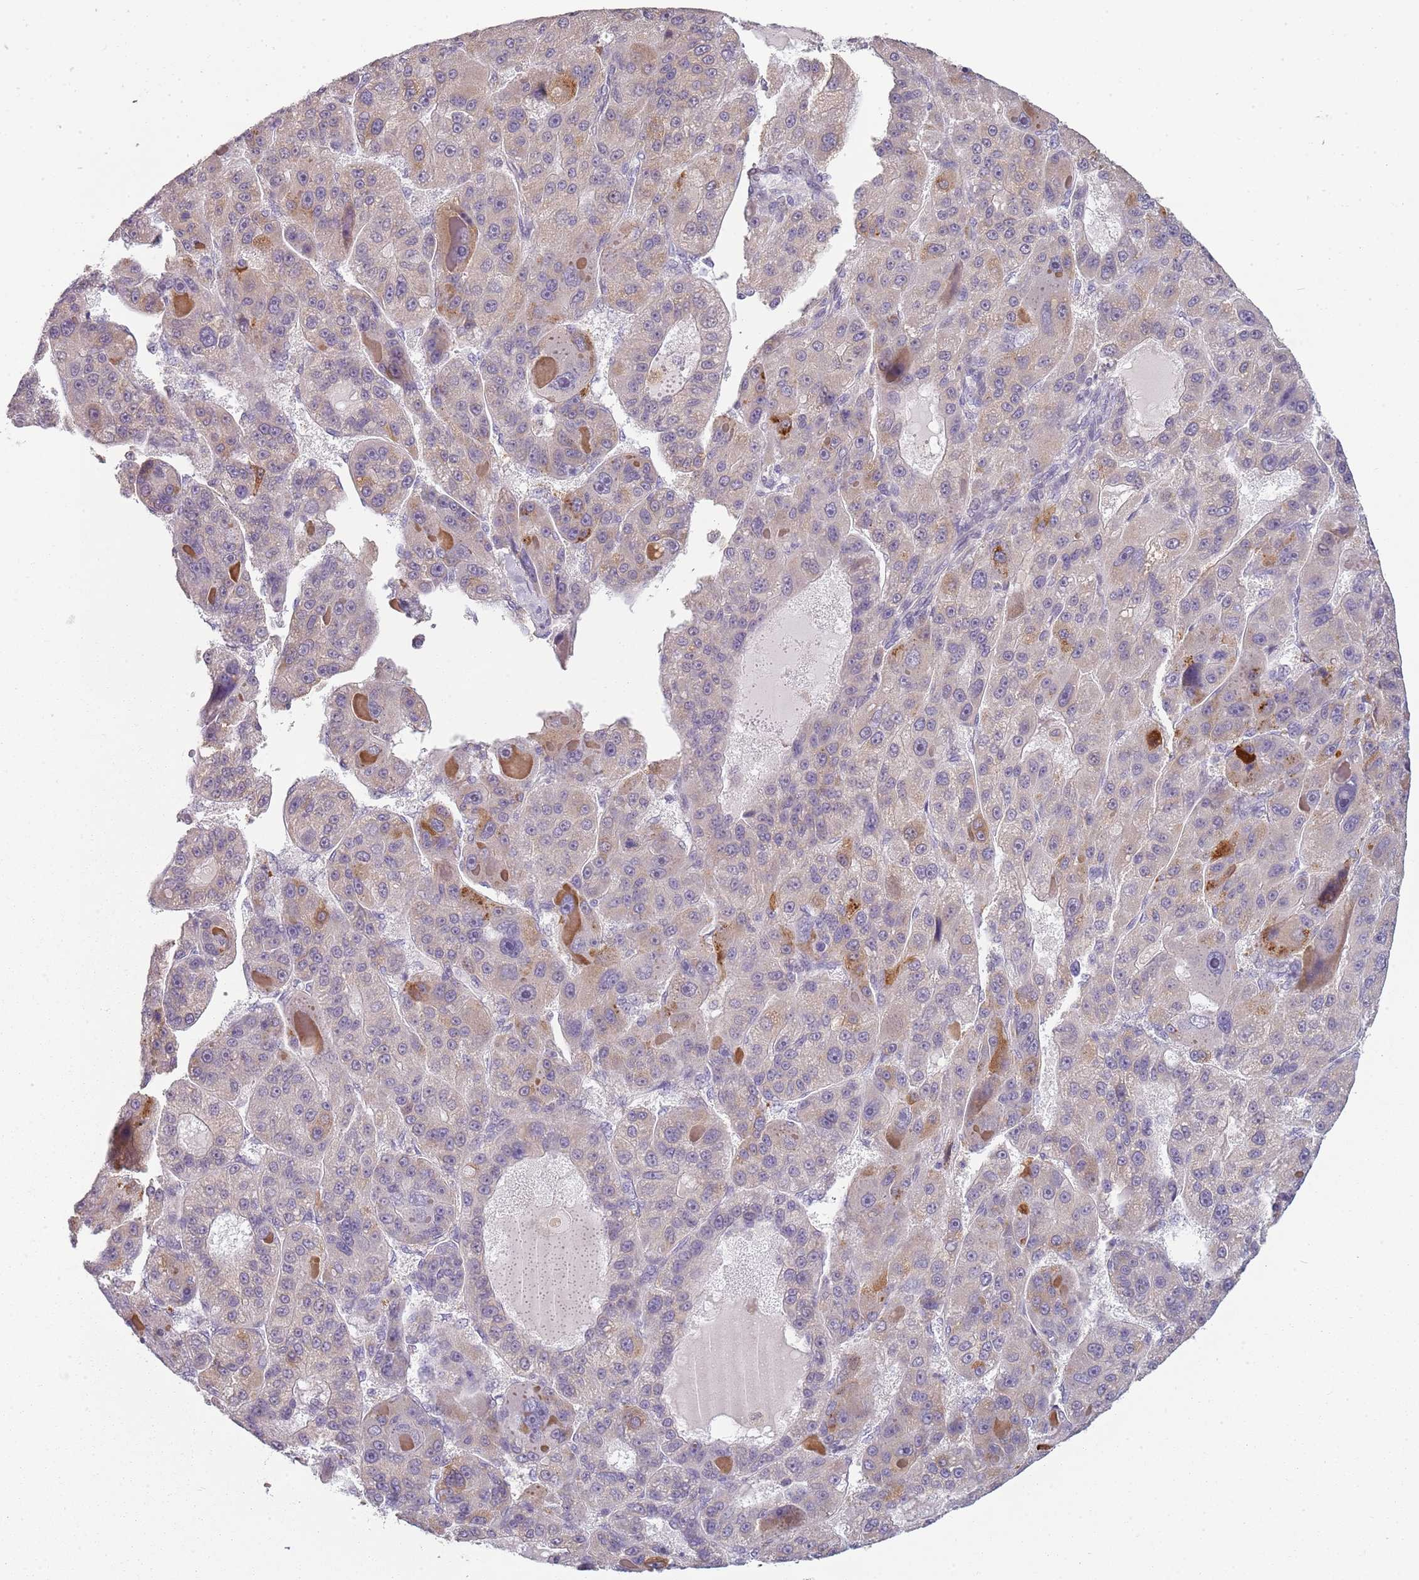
{"staining": {"intensity": "moderate", "quantity": "<25%", "location": "cytoplasmic/membranous"}, "tissue": "liver cancer", "cell_type": "Tumor cells", "image_type": "cancer", "snomed": [{"axis": "morphology", "description": "Carcinoma, Hepatocellular, NOS"}, {"axis": "topography", "description": "Liver"}], "caption": "Liver cancer stained with a brown dye reveals moderate cytoplasmic/membranous positive staining in about <25% of tumor cells.", "gene": "CC2D2B", "patient": {"sex": "male", "age": 76}}